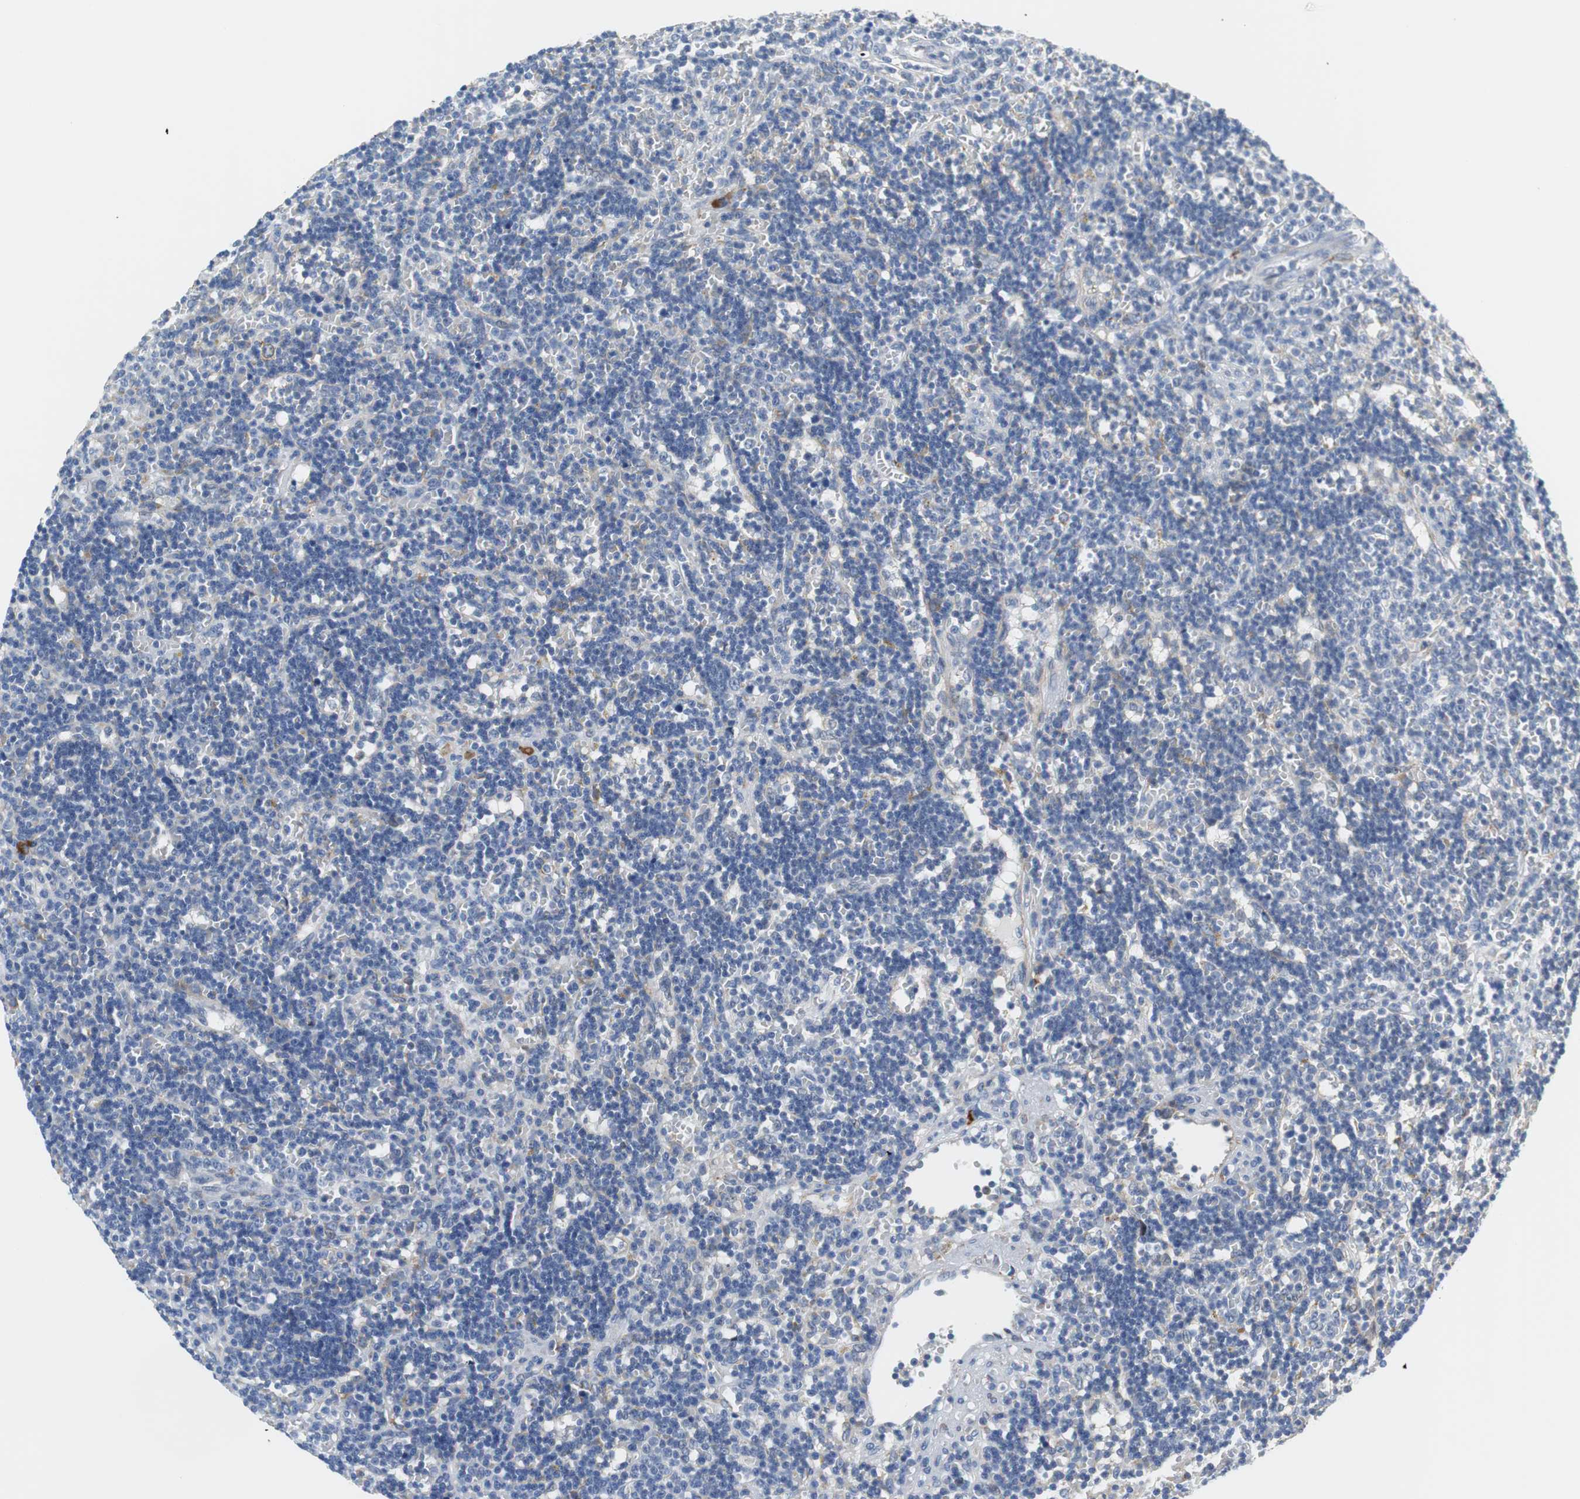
{"staining": {"intensity": "negative", "quantity": "none", "location": "none"}, "tissue": "lymphoma", "cell_type": "Tumor cells", "image_type": "cancer", "snomed": [{"axis": "morphology", "description": "Malignant lymphoma, non-Hodgkin's type, Low grade"}, {"axis": "topography", "description": "Spleen"}], "caption": "Image shows no protein positivity in tumor cells of lymphoma tissue.", "gene": "PDIA4", "patient": {"sex": "male", "age": 60}}